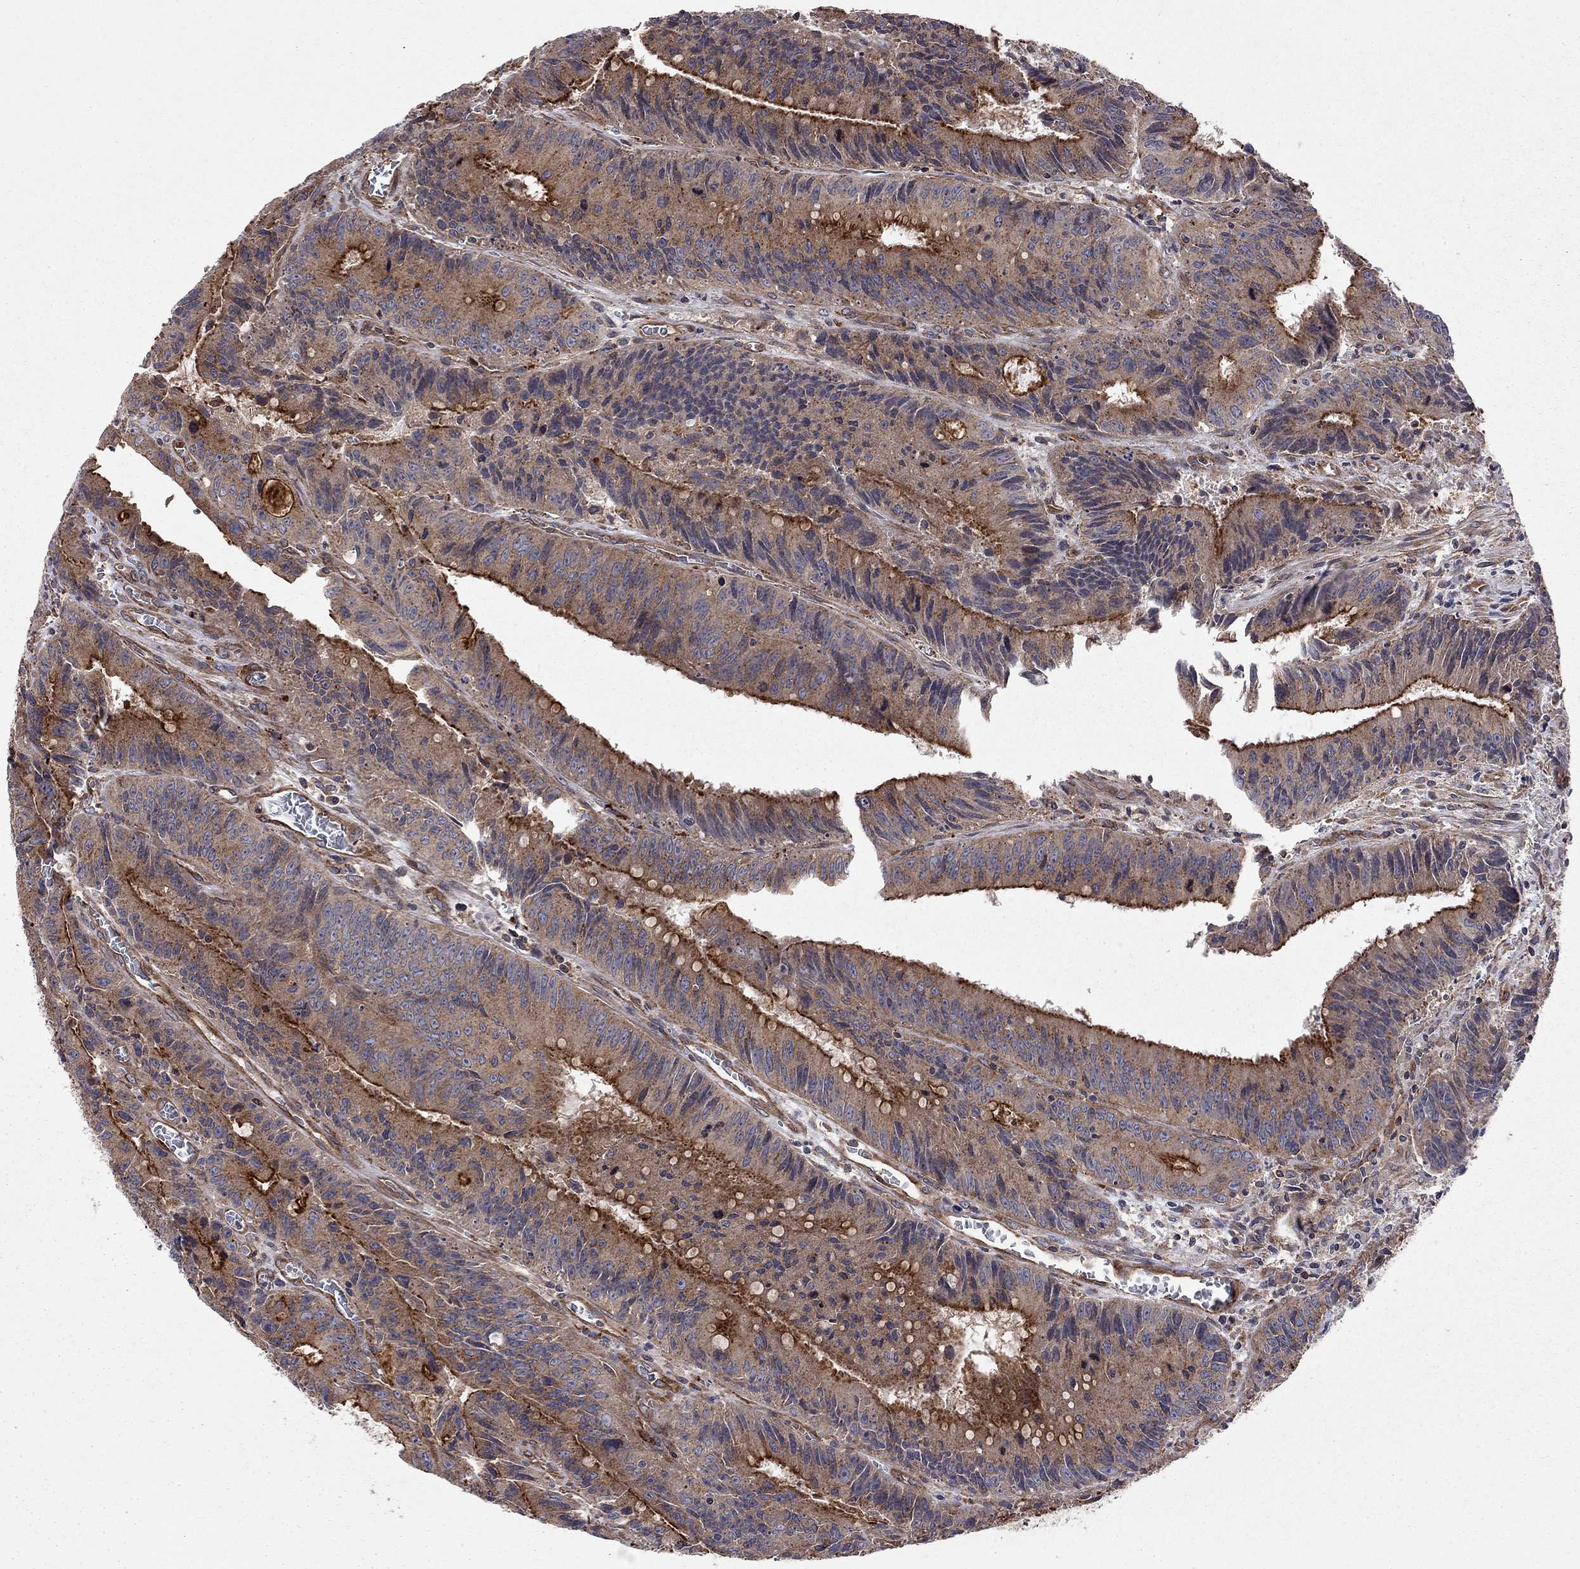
{"staining": {"intensity": "strong", "quantity": "25%-75%", "location": "cytoplasmic/membranous"}, "tissue": "colorectal cancer", "cell_type": "Tumor cells", "image_type": "cancer", "snomed": [{"axis": "morphology", "description": "Adenocarcinoma, NOS"}, {"axis": "topography", "description": "Rectum"}], "caption": "The immunohistochemical stain shows strong cytoplasmic/membranous expression in tumor cells of adenocarcinoma (colorectal) tissue.", "gene": "RASEF", "patient": {"sex": "female", "age": 72}}